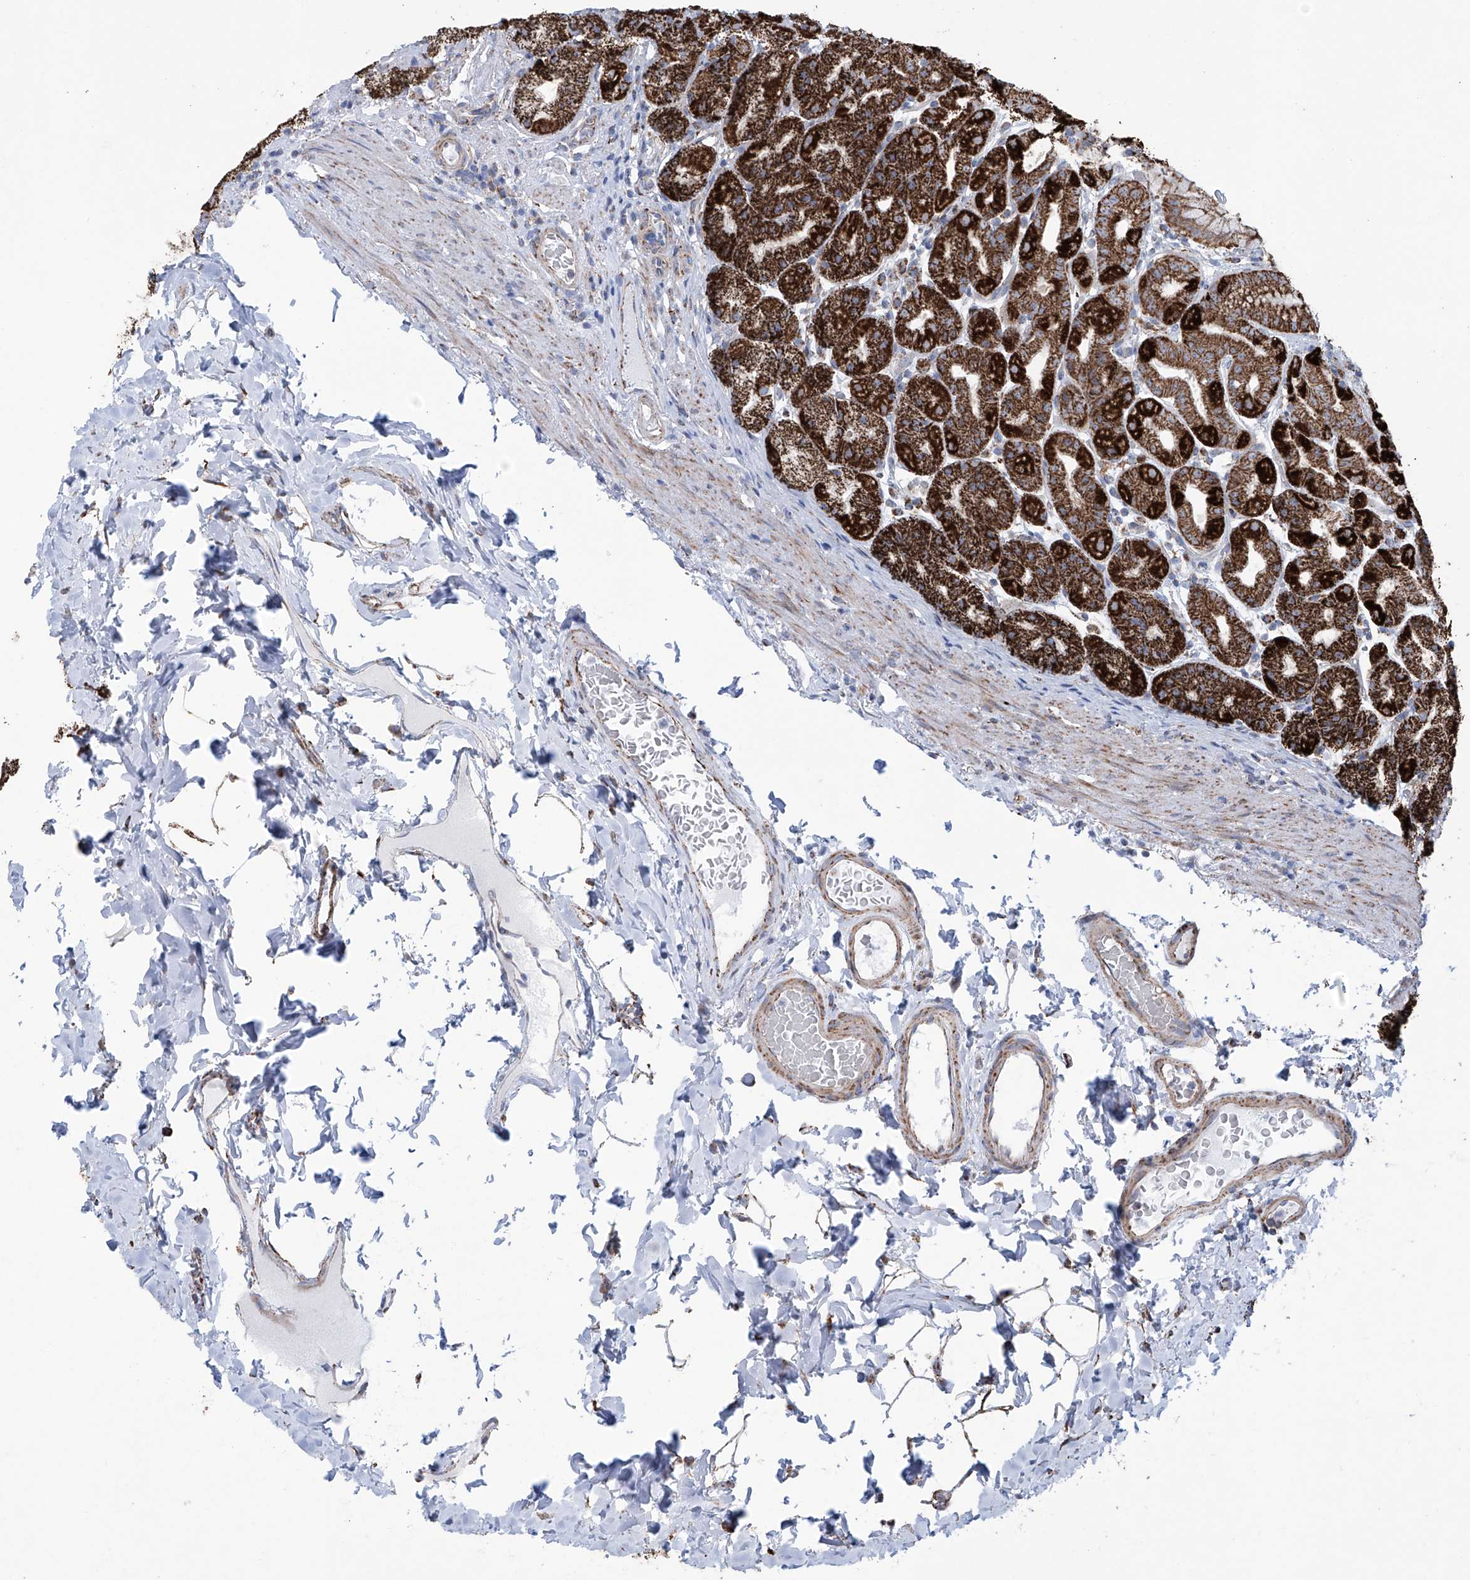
{"staining": {"intensity": "strong", "quantity": ">75%", "location": "cytoplasmic/membranous"}, "tissue": "stomach", "cell_type": "Glandular cells", "image_type": "normal", "snomed": [{"axis": "morphology", "description": "Normal tissue, NOS"}, {"axis": "topography", "description": "Stomach, upper"}], "caption": "This micrograph demonstrates immunohistochemistry (IHC) staining of benign human stomach, with high strong cytoplasmic/membranous staining in approximately >75% of glandular cells.", "gene": "ALDH6A1", "patient": {"sex": "male", "age": 68}}